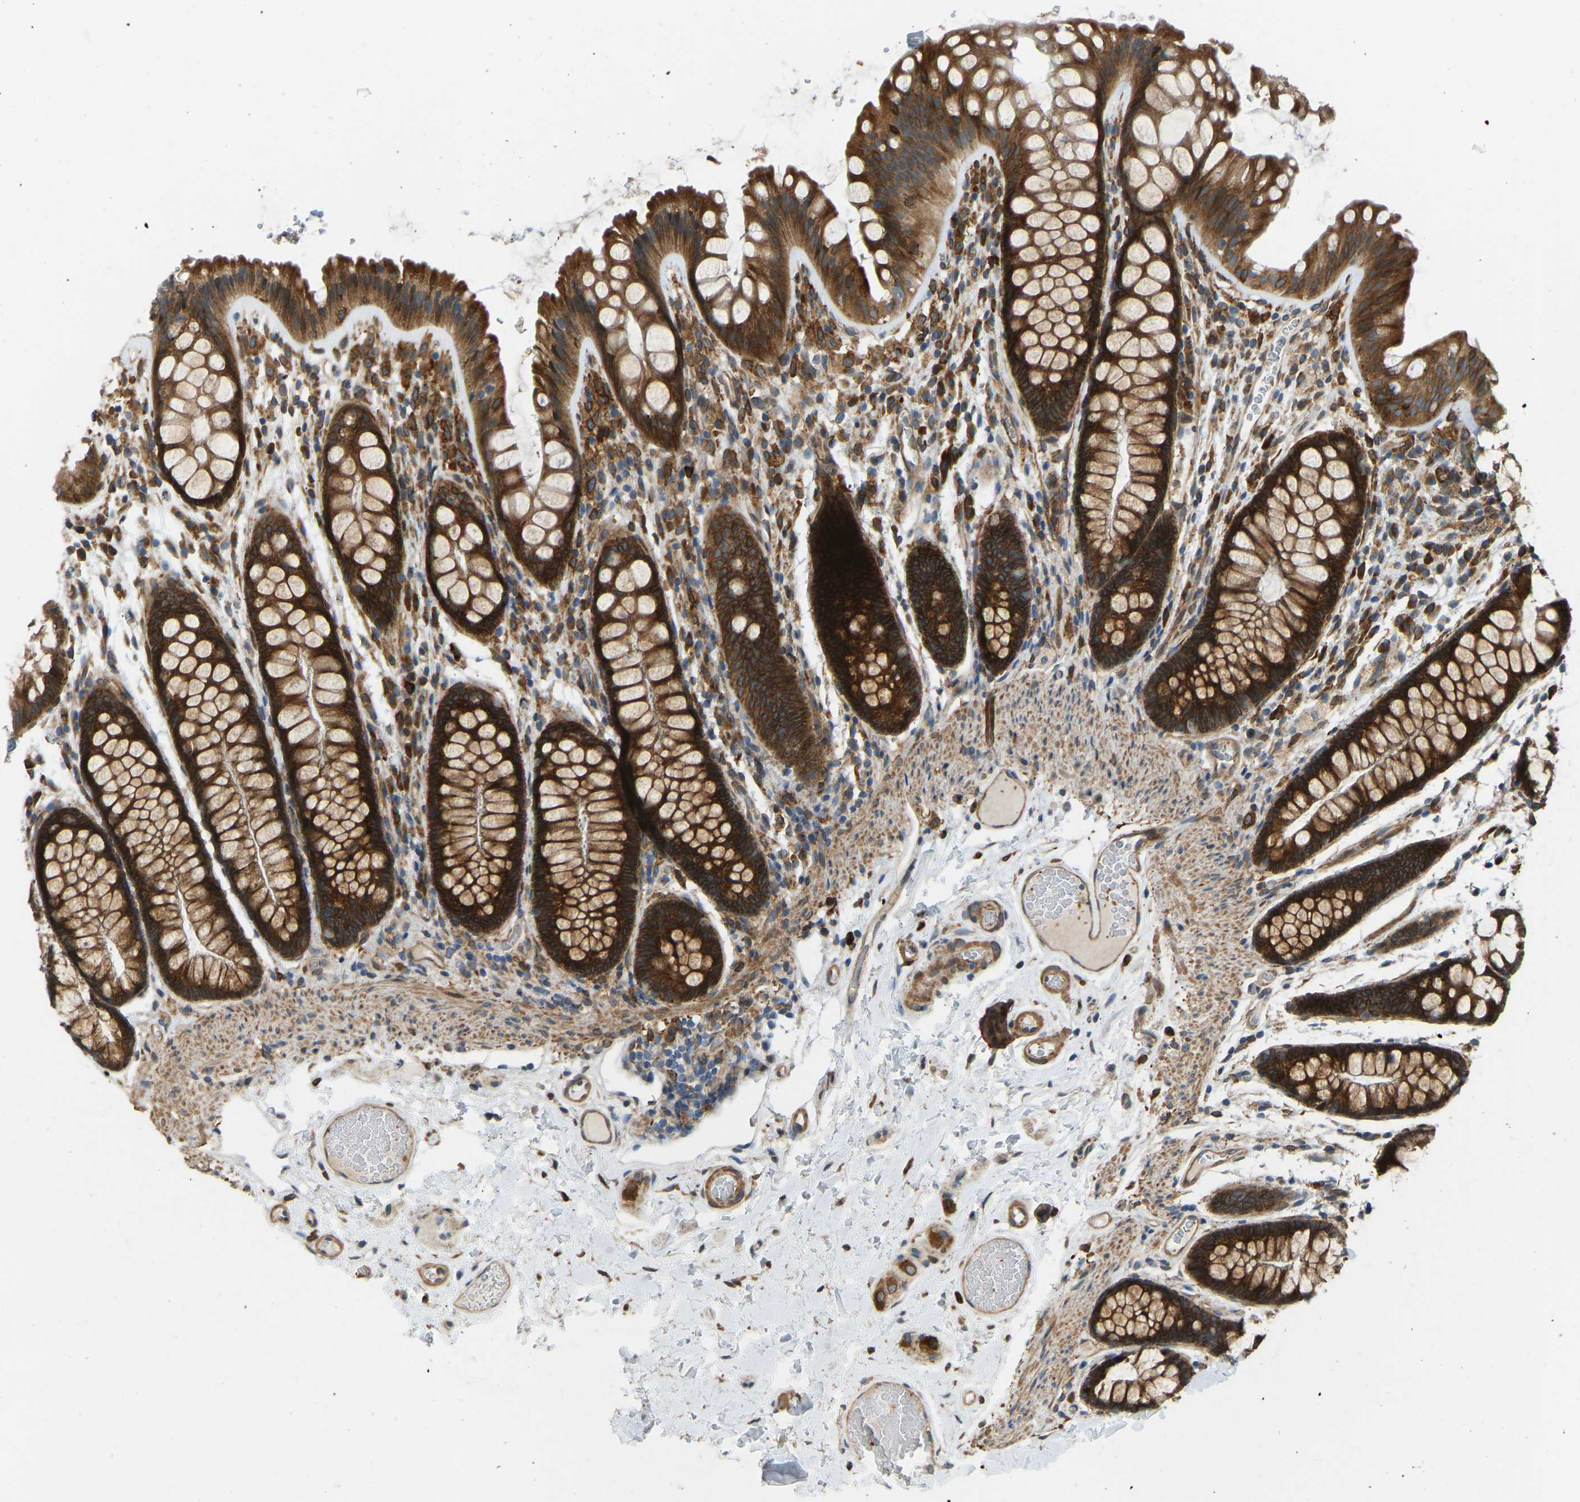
{"staining": {"intensity": "weak", "quantity": ">75%", "location": "cytoplasmic/membranous"}, "tissue": "colon", "cell_type": "Endothelial cells", "image_type": "normal", "snomed": [{"axis": "morphology", "description": "Normal tissue, NOS"}, {"axis": "topography", "description": "Colon"}], "caption": "A histopathology image showing weak cytoplasmic/membranous staining in approximately >75% of endothelial cells in benign colon, as visualized by brown immunohistochemical staining.", "gene": "OS9", "patient": {"sex": "female", "age": 56}}